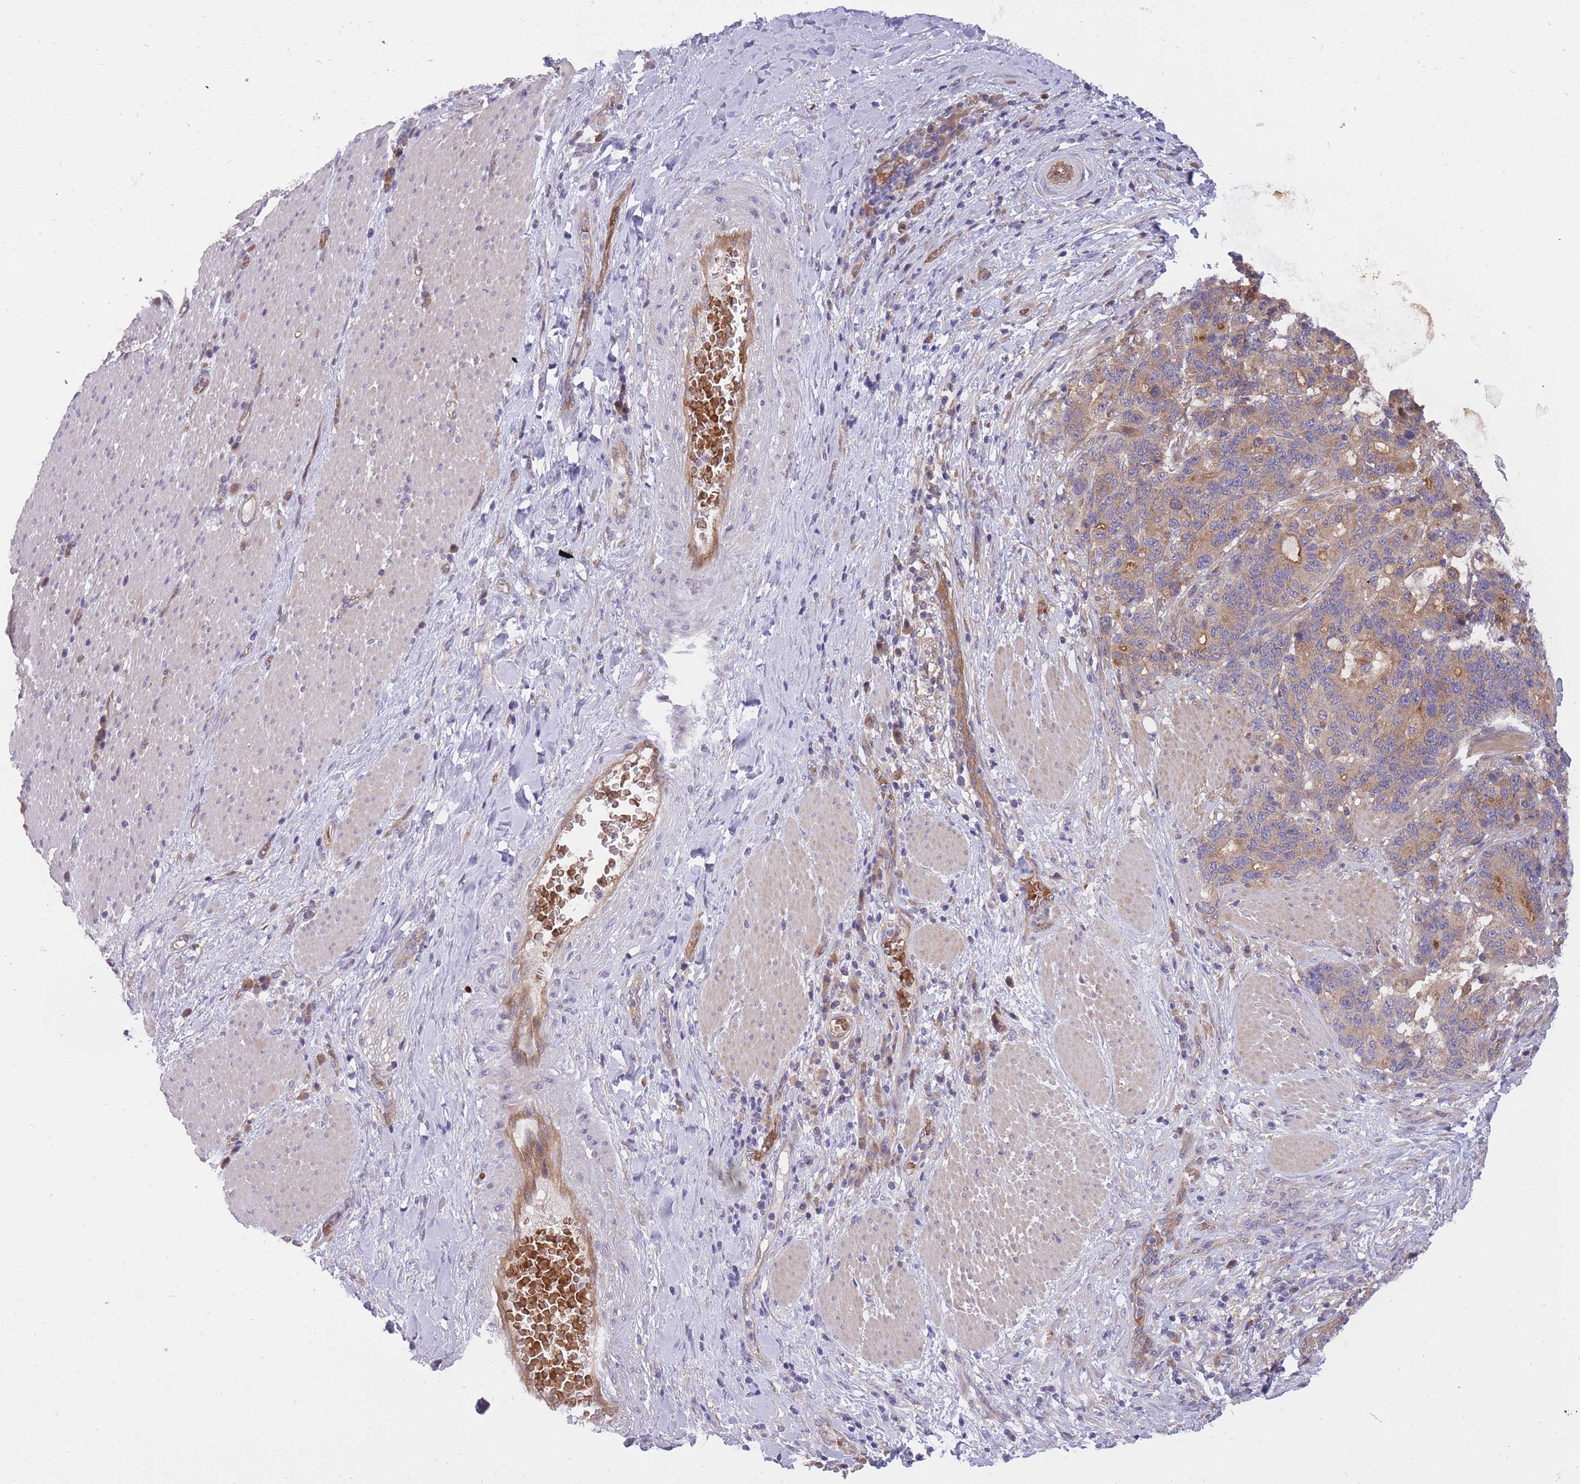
{"staining": {"intensity": "weak", "quantity": "<25%", "location": "cytoplasmic/membranous"}, "tissue": "stomach cancer", "cell_type": "Tumor cells", "image_type": "cancer", "snomed": [{"axis": "morphology", "description": "Normal tissue, NOS"}, {"axis": "morphology", "description": "Adenocarcinoma, NOS"}, {"axis": "topography", "description": "Stomach"}], "caption": "A high-resolution image shows immunohistochemistry staining of stomach adenocarcinoma, which demonstrates no significant positivity in tumor cells. (DAB immunohistochemistry (IHC) visualized using brightfield microscopy, high magnification).", "gene": "CRYGN", "patient": {"sex": "female", "age": 64}}